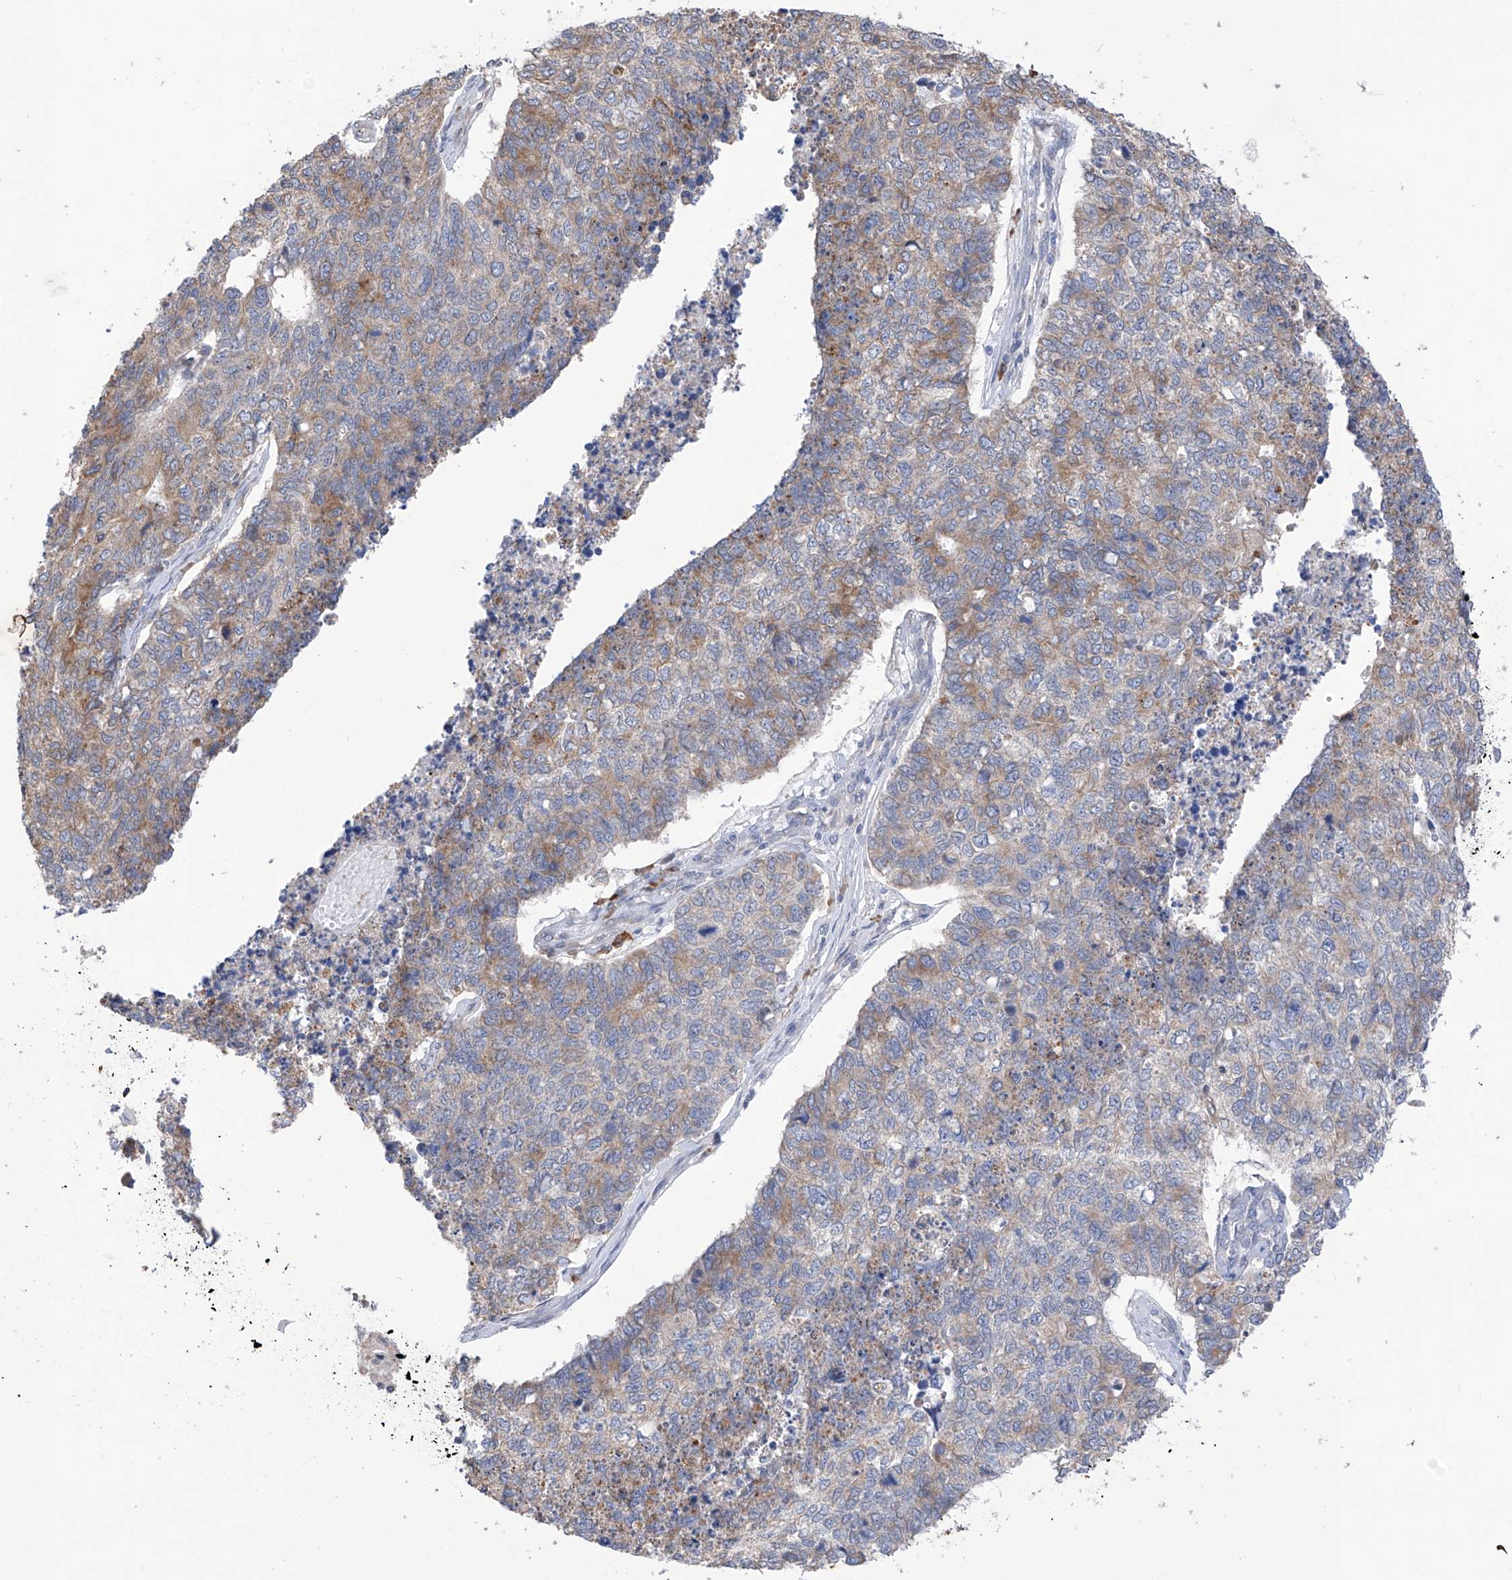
{"staining": {"intensity": "weak", "quantity": "25%-75%", "location": "cytoplasmic/membranous"}, "tissue": "cervical cancer", "cell_type": "Tumor cells", "image_type": "cancer", "snomed": [{"axis": "morphology", "description": "Squamous cell carcinoma, NOS"}, {"axis": "topography", "description": "Cervix"}], "caption": "High-power microscopy captured an IHC micrograph of cervical squamous cell carcinoma, revealing weak cytoplasmic/membranous staining in approximately 25%-75% of tumor cells.", "gene": "REC8", "patient": {"sex": "female", "age": 63}}